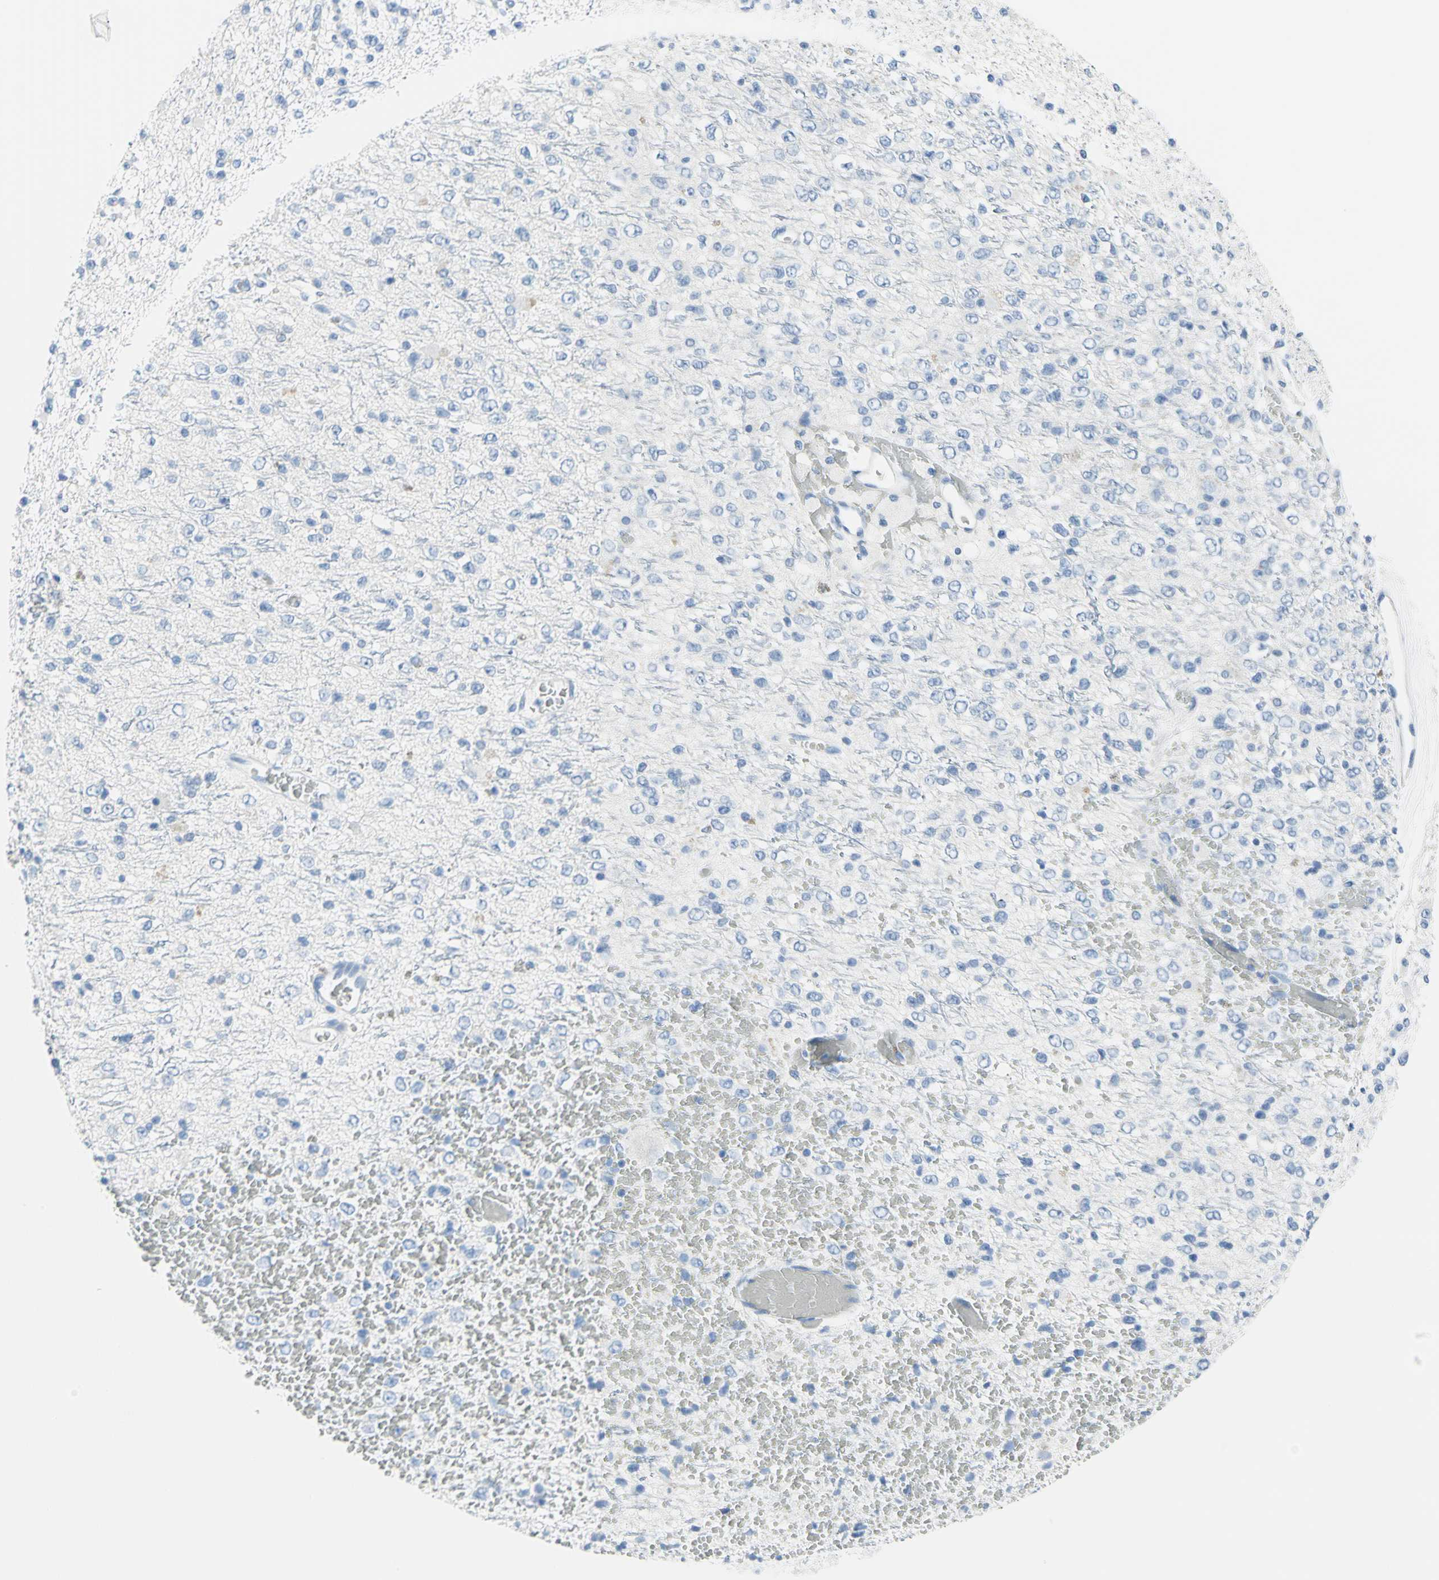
{"staining": {"intensity": "negative", "quantity": "none", "location": "none"}, "tissue": "glioma", "cell_type": "Tumor cells", "image_type": "cancer", "snomed": [{"axis": "morphology", "description": "Glioma, malignant, High grade"}, {"axis": "topography", "description": "pancreas cauda"}], "caption": "Tumor cells show no significant expression in high-grade glioma (malignant).", "gene": "SFN", "patient": {"sex": "male", "age": 60}}